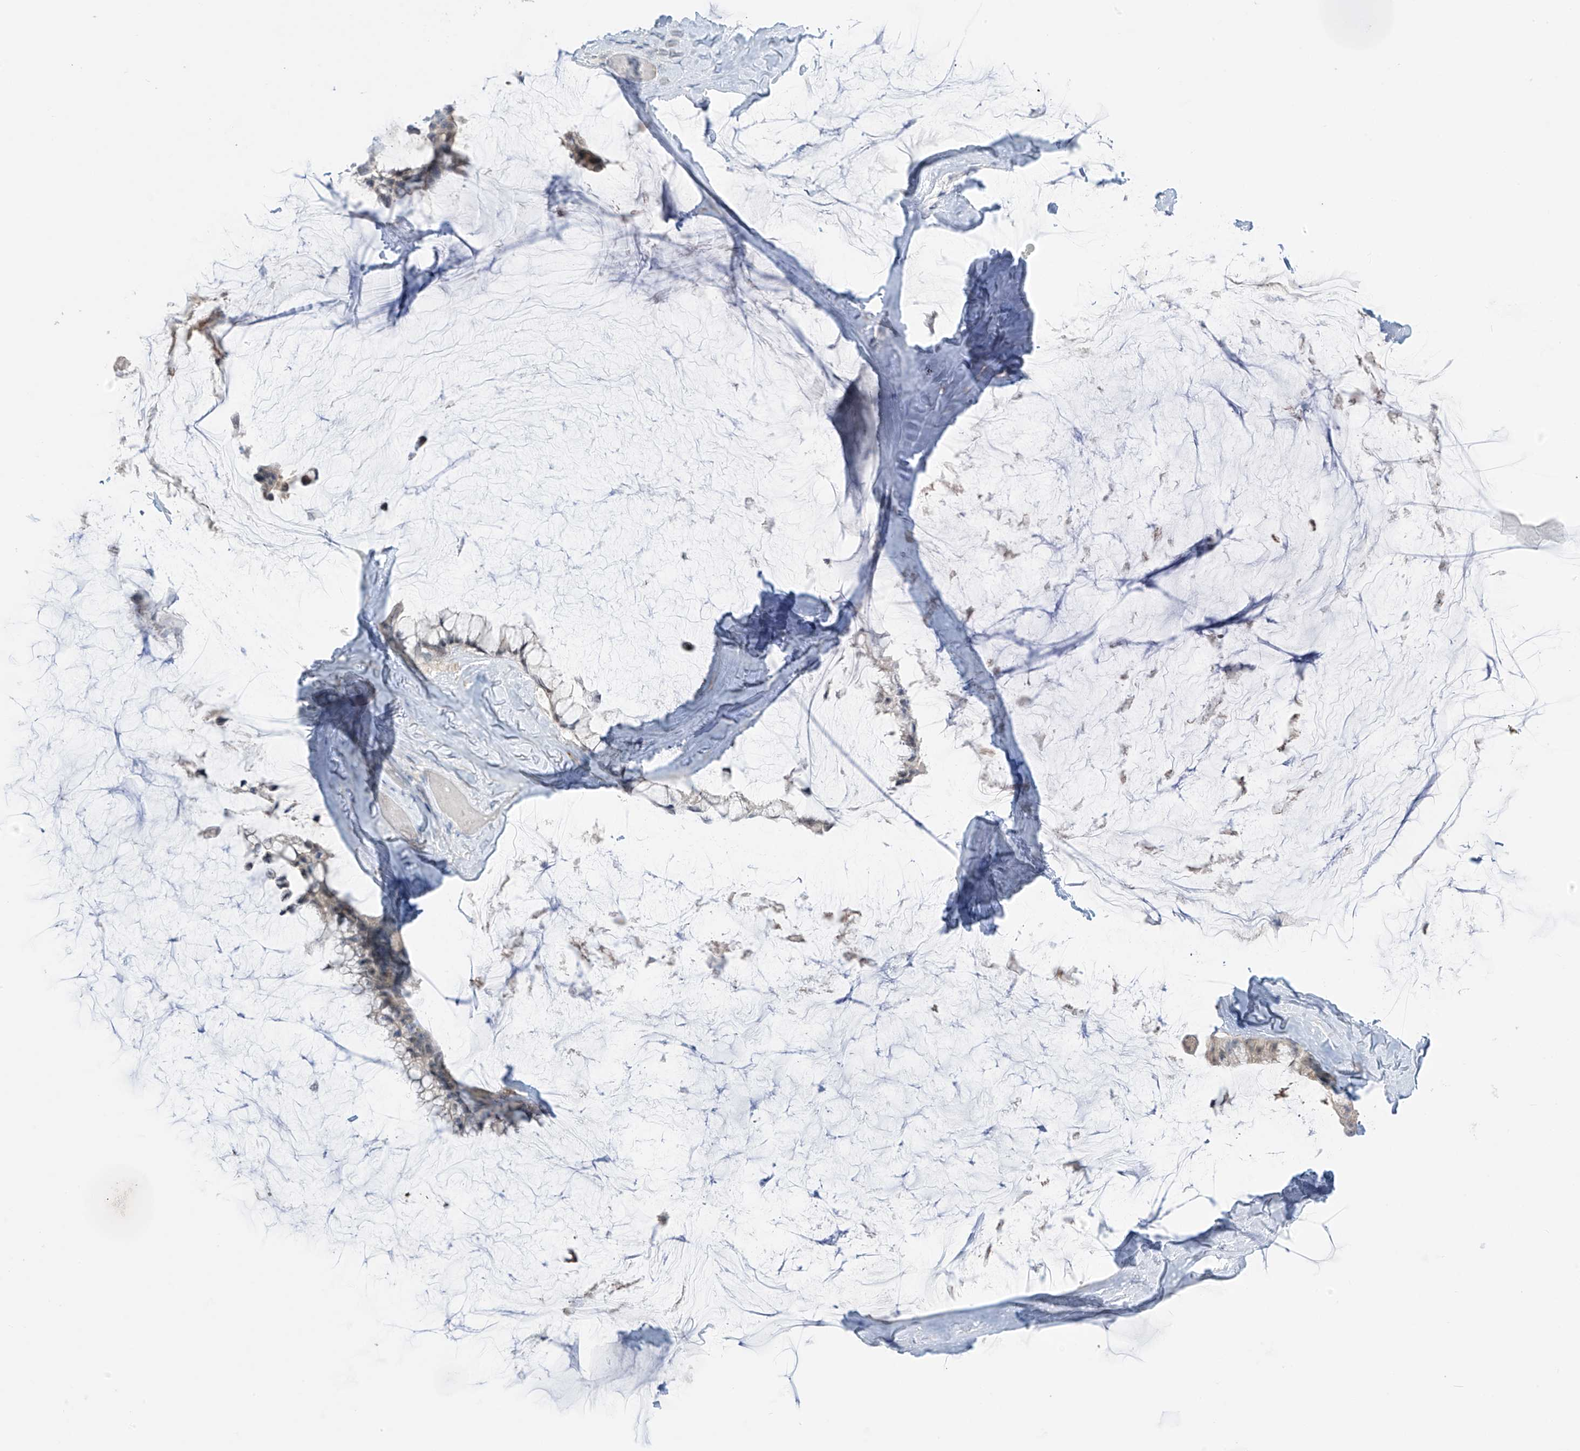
{"staining": {"intensity": "negative", "quantity": "none", "location": "none"}, "tissue": "ovarian cancer", "cell_type": "Tumor cells", "image_type": "cancer", "snomed": [{"axis": "morphology", "description": "Cystadenocarcinoma, mucinous, NOS"}, {"axis": "topography", "description": "Ovary"}], "caption": "Human mucinous cystadenocarcinoma (ovarian) stained for a protein using IHC demonstrates no expression in tumor cells.", "gene": "ASPRV1", "patient": {"sex": "female", "age": 39}}